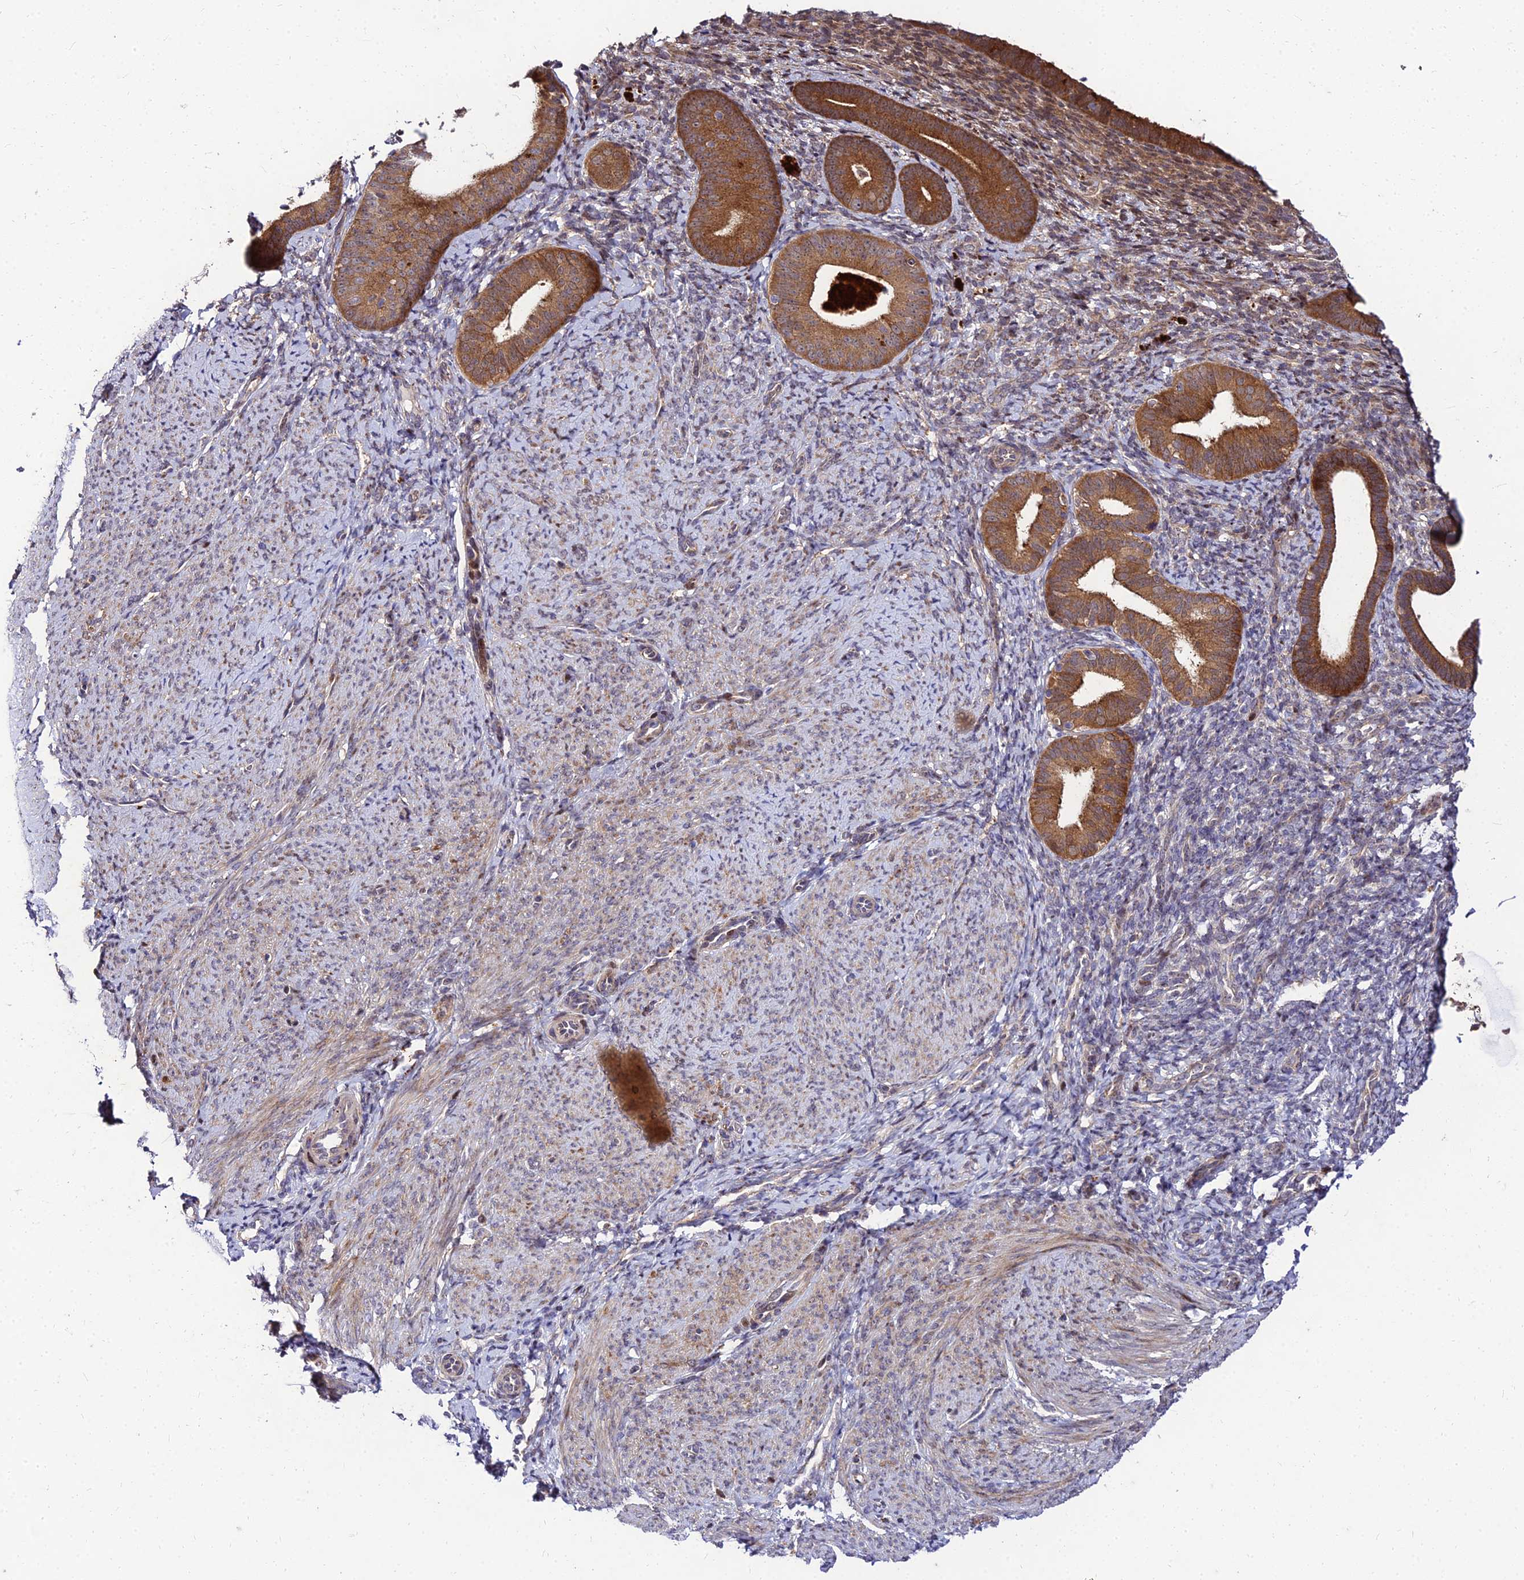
{"staining": {"intensity": "moderate", "quantity": "25%-75%", "location": "cytoplasmic/membranous"}, "tissue": "endometrium", "cell_type": "Cells in endometrial stroma", "image_type": "normal", "snomed": [{"axis": "morphology", "description": "Normal tissue, NOS"}, {"axis": "topography", "description": "Endometrium"}], "caption": "Immunohistochemistry (IHC) micrograph of benign endometrium: human endometrium stained using immunohistochemistry reveals medium levels of moderate protein expression localized specifically in the cytoplasmic/membranous of cells in endometrial stroma, appearing as a cytoplasmic/membranous brown color.", "gene": "MKKS", "patient": {"sex": "female", "age": 65}}